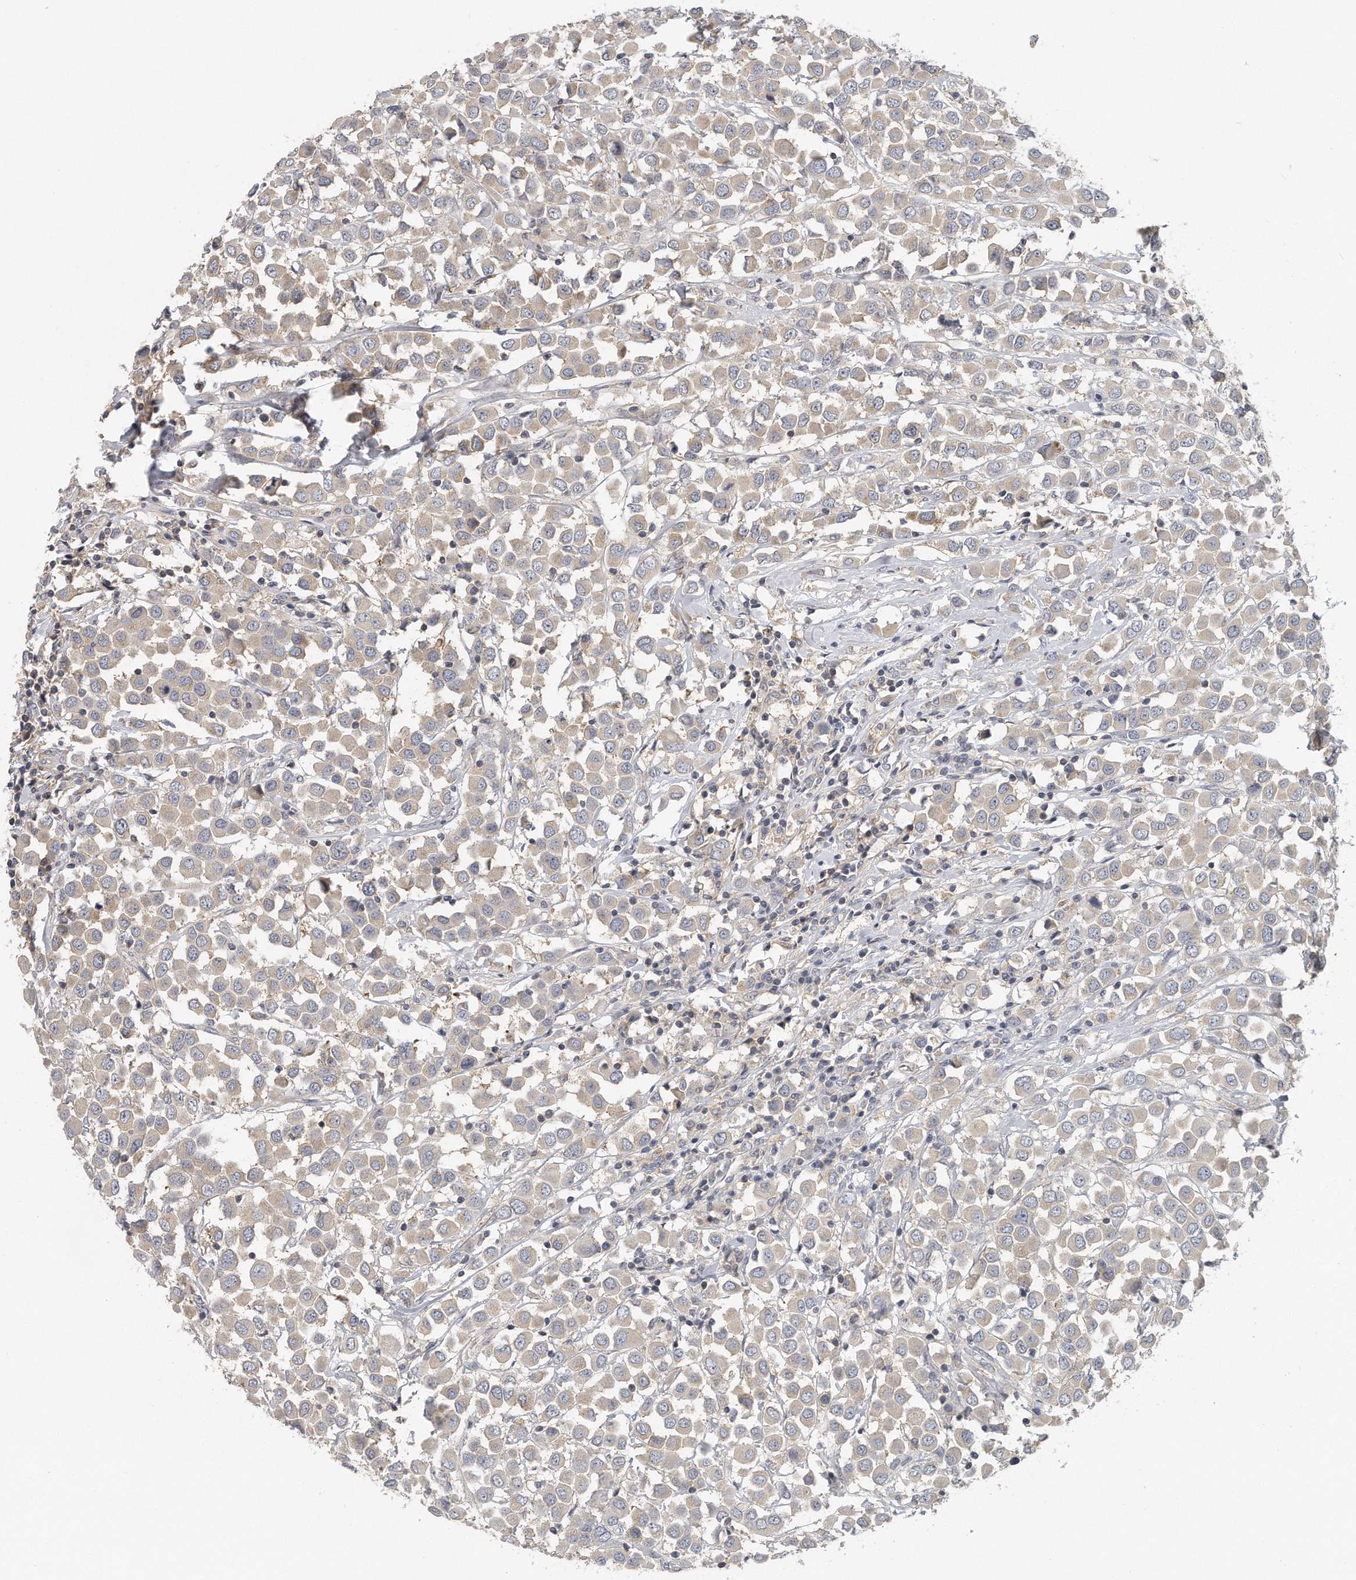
{"staining": {"intensity": "negative", "quantity": "none", "location": "none"}, "tissue": "breast cancer", "cell_type": "Tumor cells", "image_type": "cancer", "snomed": [{"axis": "morphology", "description": "Duct carcinoma"}, {"axis": "topography", "description": "Breast"}], "caption": "High magnification brightfield microscopy of breast cancer stained with DAB (brown) and counterstained with hematoxylin (blue): tumor cells show no significant staining.", "gene": "EIF3I", "patient": {"sex": "female", "age": 61}}